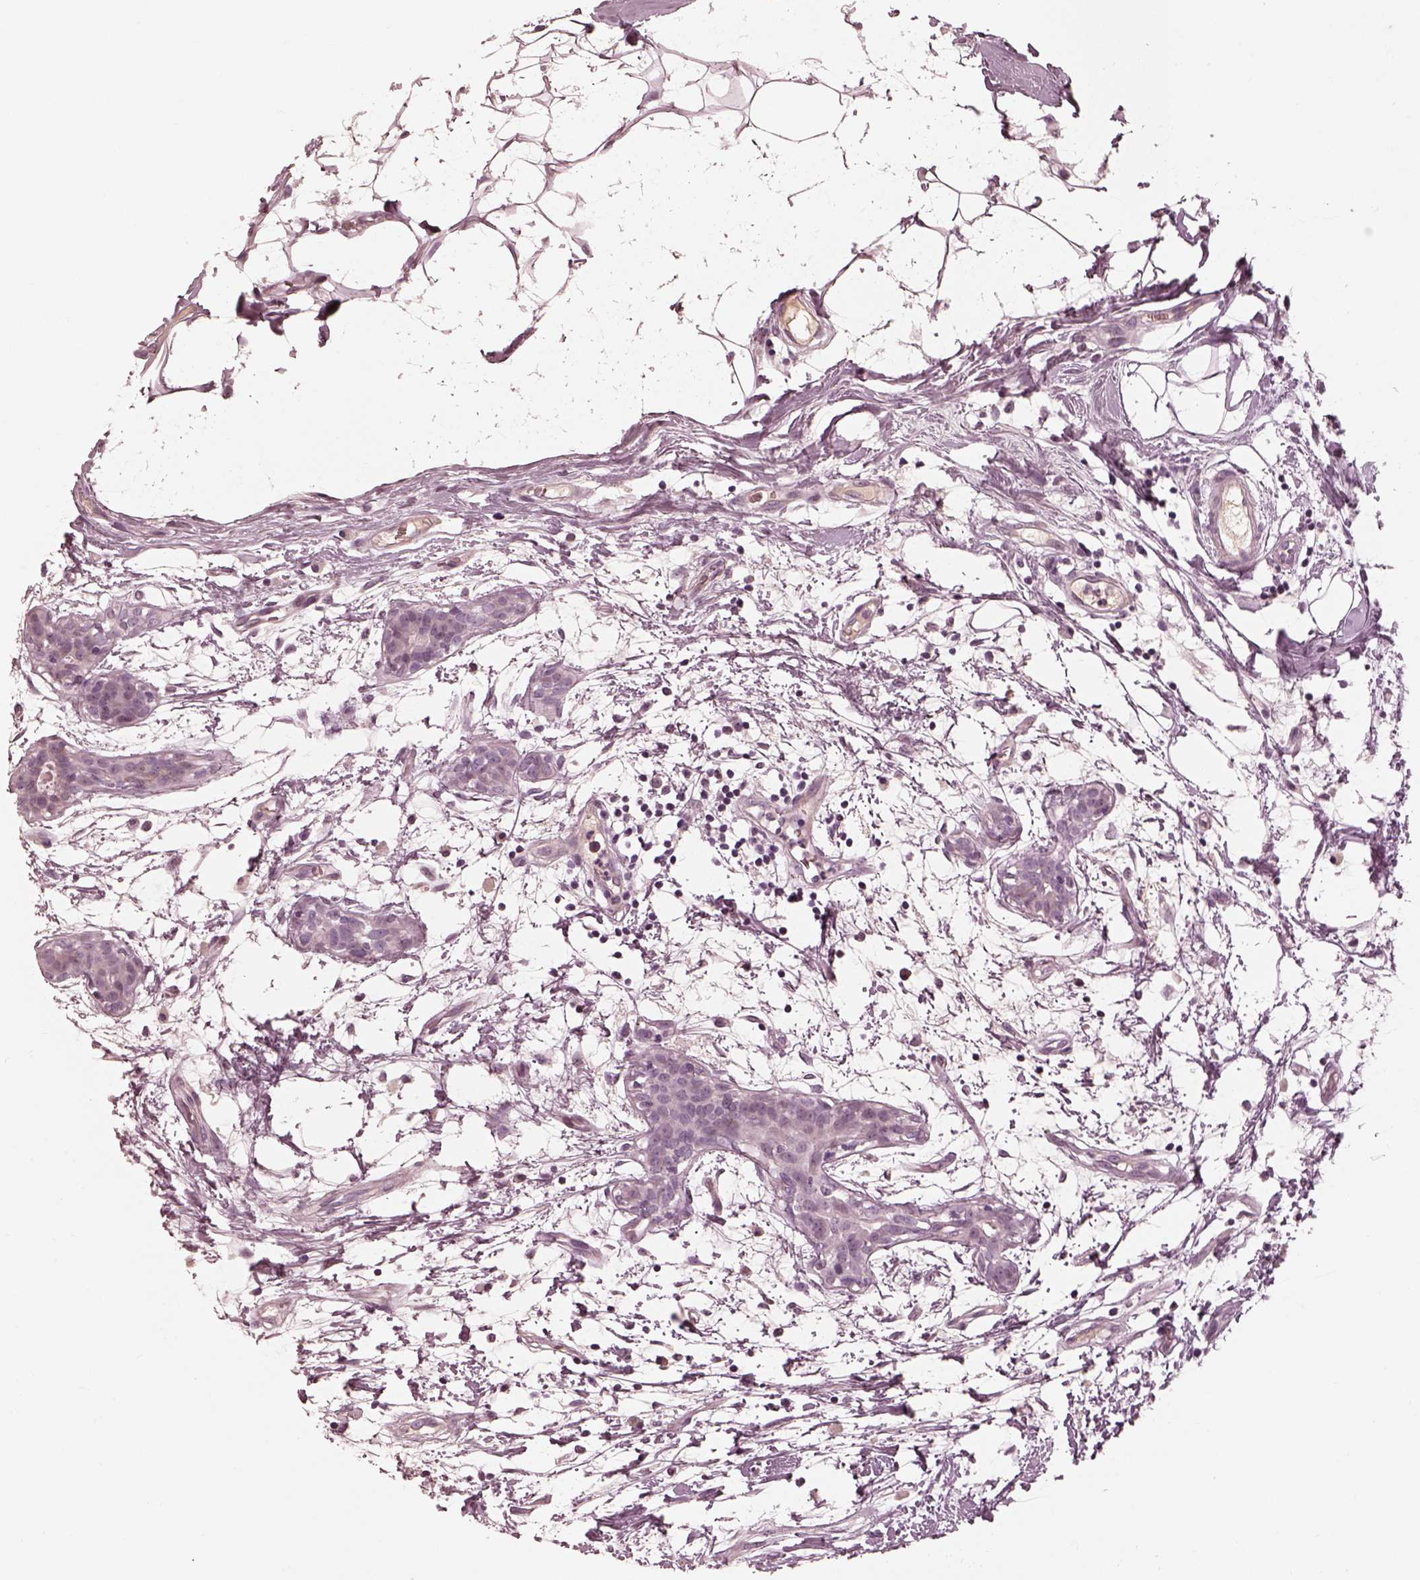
{"staining": {"intensity": "negative", "quantity": "none", "location": "none"}, "tissue": "breast cancer", "cell_type": "Tumor cells", "image_type": "cancer", "snomed": [{"axis": "morphology", "description": "Normal tissue, NOS"}, {"axis": "morphology", "description": "Duct carcinoma"}, {"axis": "topography", "description": "Breast"}], "caption": "A high-resolution histopathology image shows IHC staining of breast cancer (intraductal carcinoma), which exhibits no significant expression in tumor cells.", "gene": "KCNA2", "patient": {"sex": "female", "age": 40}}